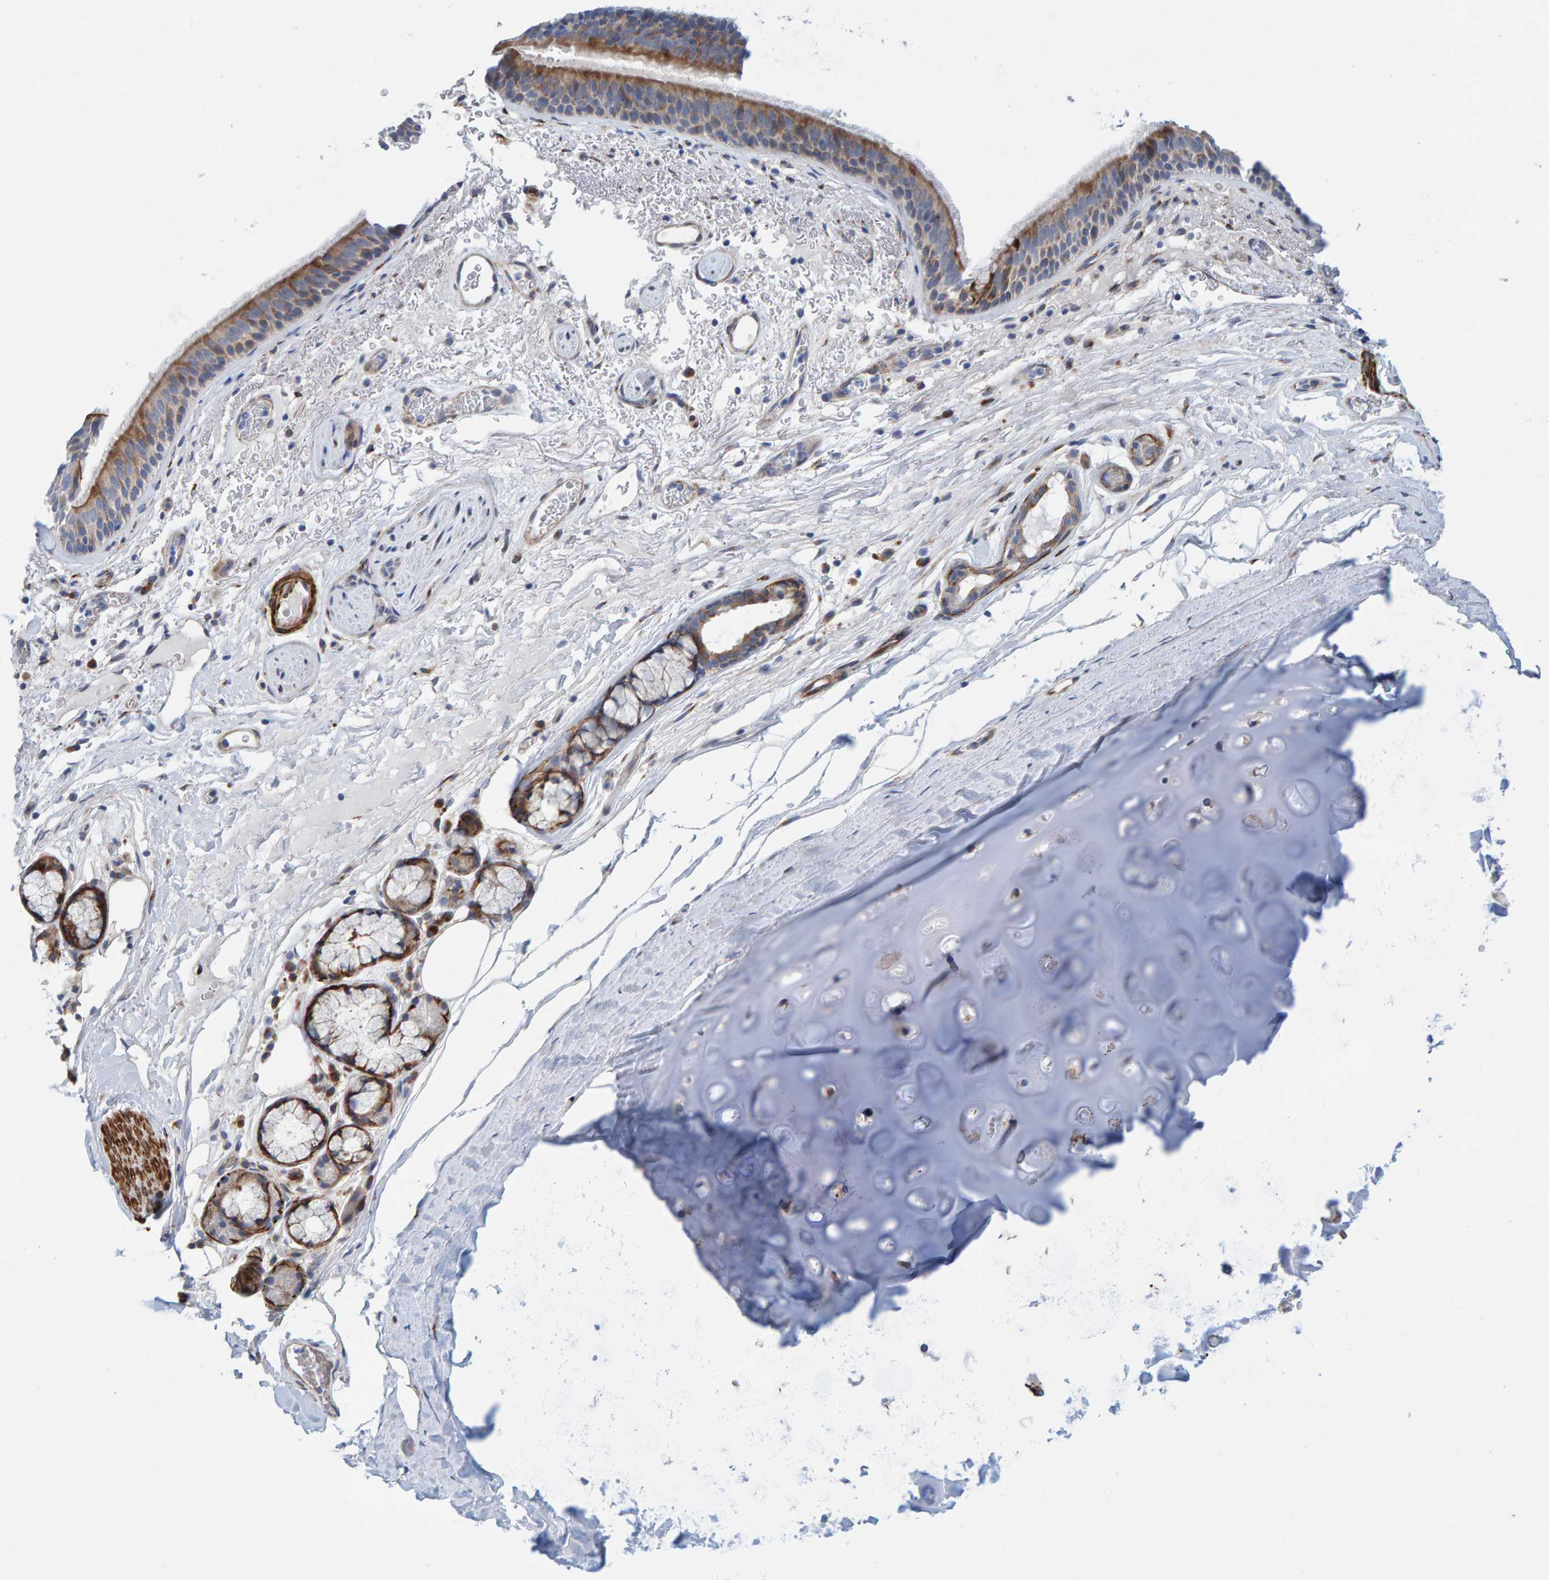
{"staining": {"intensity": "moderate", "quantity": ">75%", "location": "cytoplasmic/membranous"}, "tissue": "bronchus", "cell_type": "Respiratory epithelial cells", "image_type": "normal", "snomed": [{"axis": "morphology", "description": "Normal tissue, NOS"}, {"axis": "topography", "description": "Cartilage tissue"}], "caption": "Bronchus stained with DAB immunohistochemistry demonstrates medium levels of moderate cytoplasmic/membranous expression in about >75% of respiratory epithelial cells. (Brightfield microscopy of DAB IHC at high magnification).", "gene": "MMP16", "patient": {"sex": "female", "age": 63}}